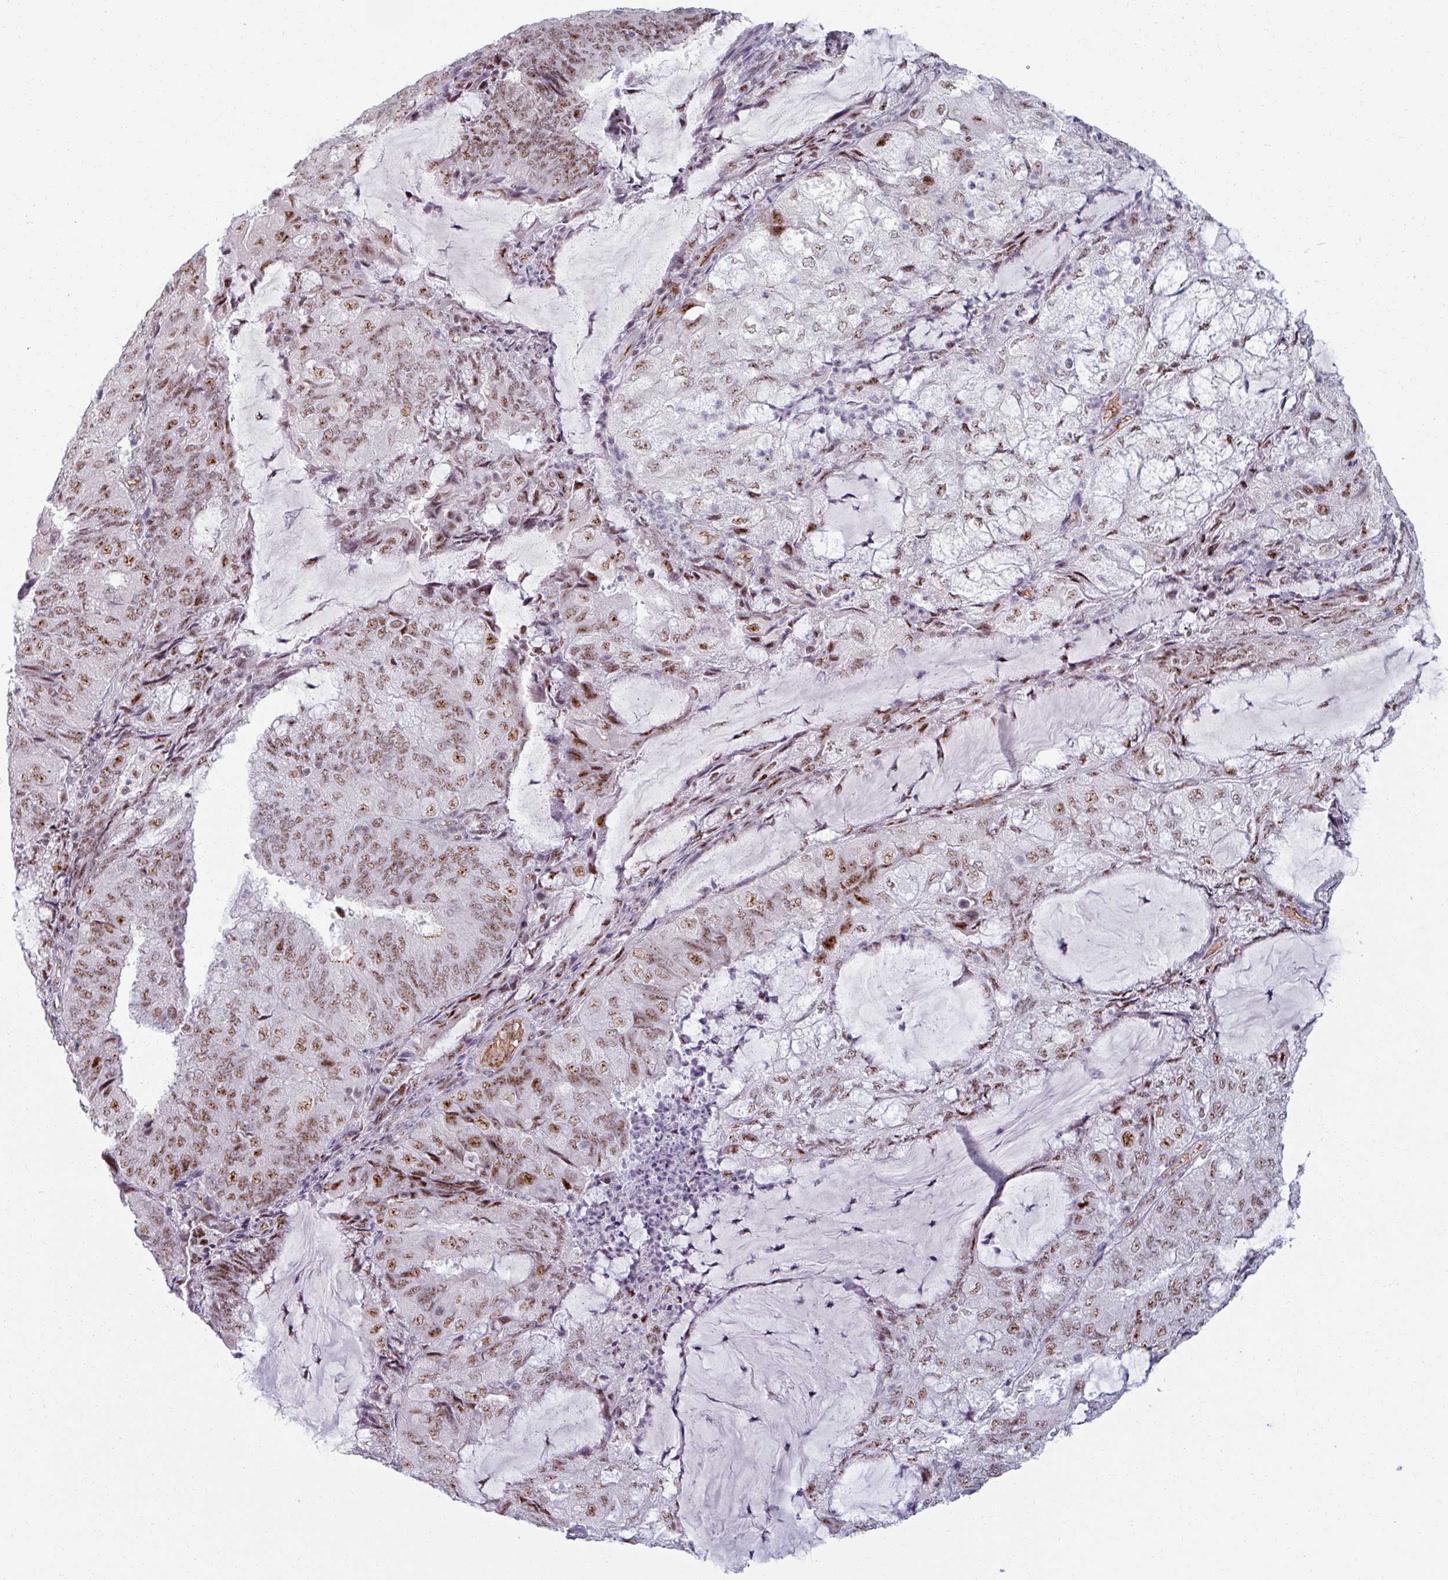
{"staining": {"intensity": "moderate", "quantity": ">75%", "location": "nuclear"}, "tissue": "endometrial cancer", "cell_type": "Tumor cells", "image_type": "cancer", "snomed": [{"axis": "morphology", "description": "Adenocarcinoma, NOS"}, {"axis": "topography", "description": "Endometrium"}], "caption": "Brown immunohistochemical staining in human endometrial cancer demonstrates moderate nuclear positivity in approximately >75% of tumor cells.", "gene": "NCOR1", "patient": {"sex": "female", "age": 81}}